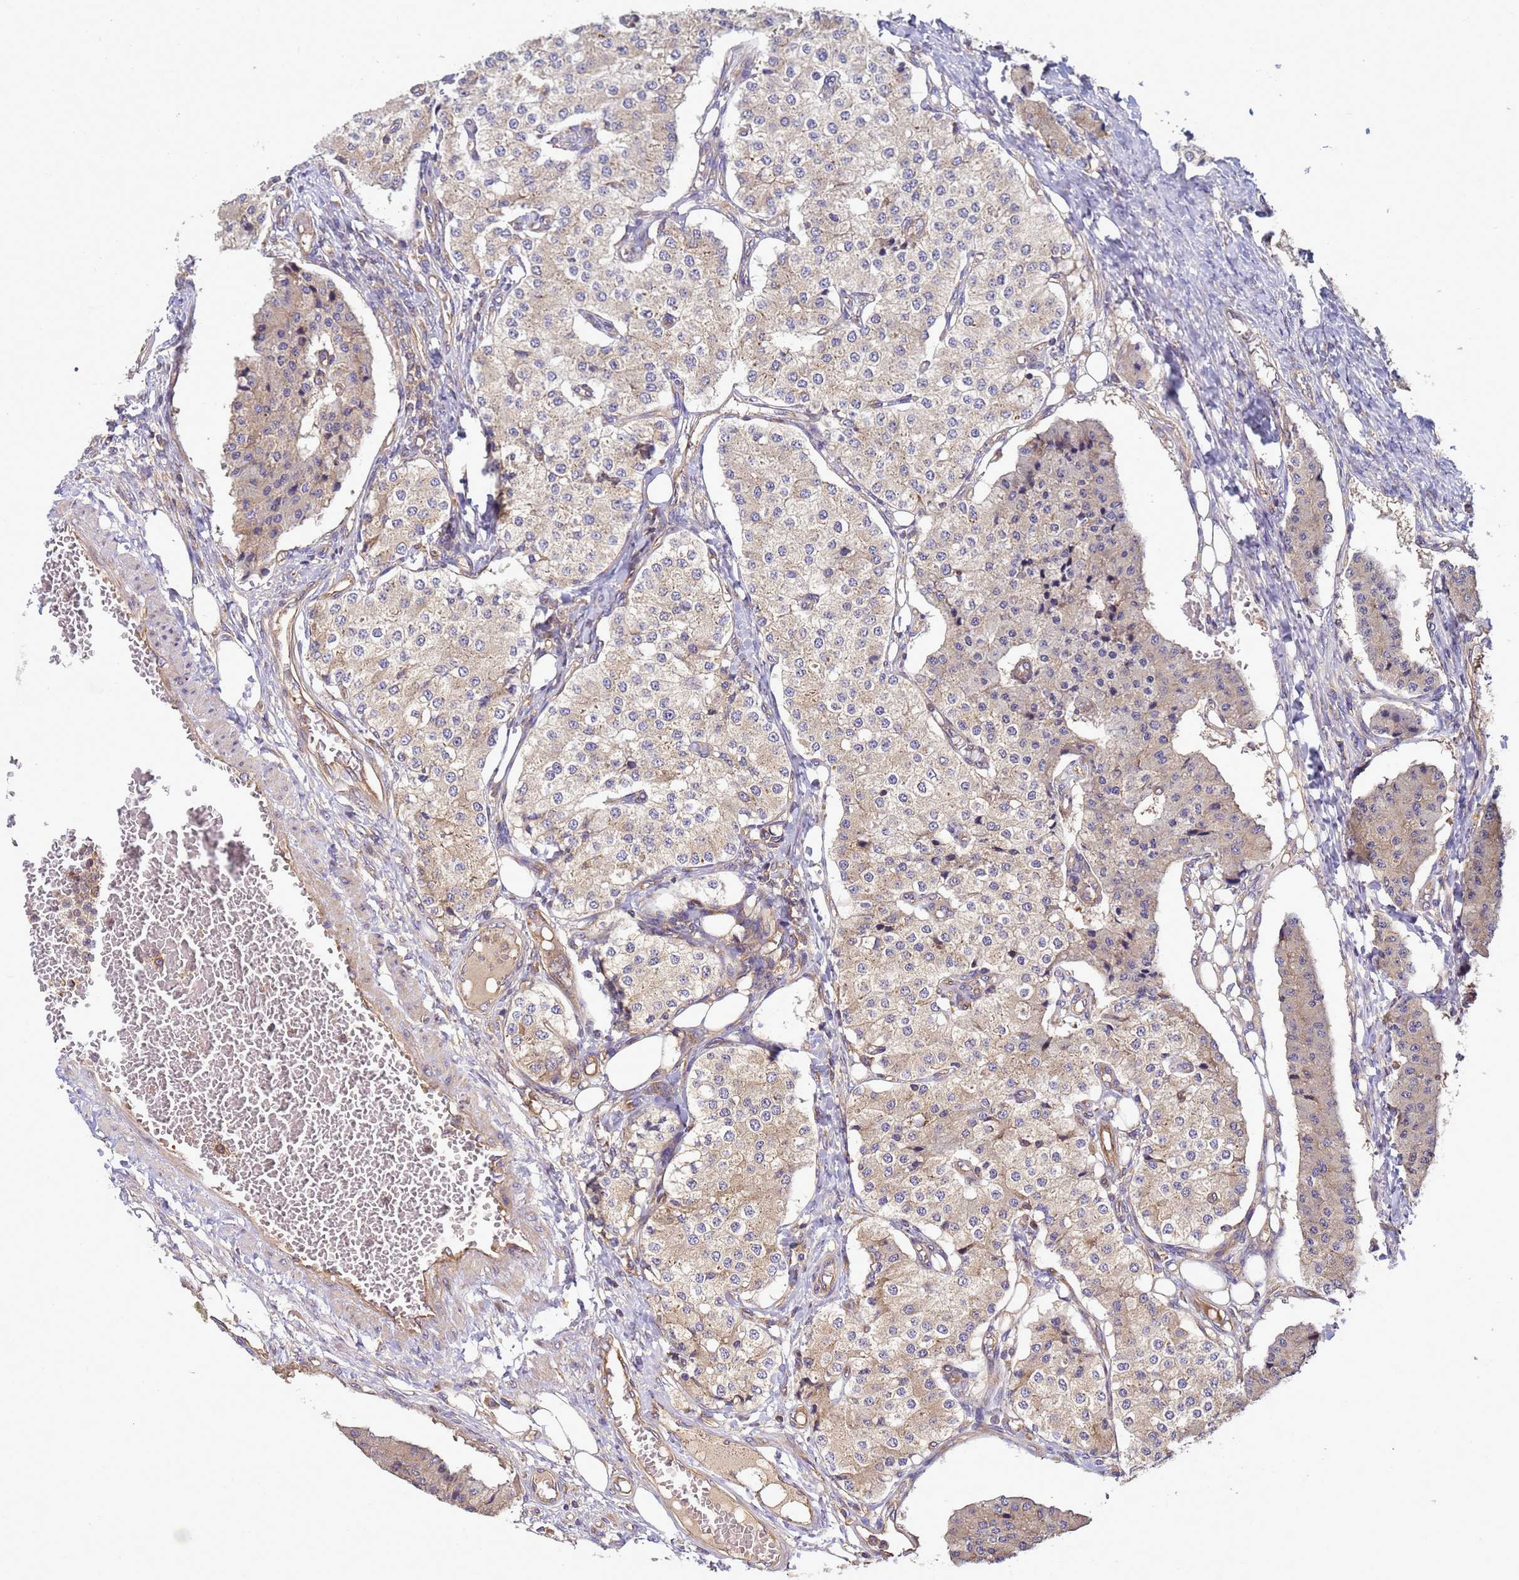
{"staining": {"intensity": "weak", "quantity": "25%-75%", "location": "cytoplasmic/membranous"}, "tissue": "carcinoid", "cell_type": "Tumor cells", "image_type": "cancer", "snomed": [{"axis": "morphology", "description": "Carcinoid, malignant, NOS"}, {"axis": "topography", "description": "Colon"}], "caption": "Immunohistochemistry (IHC) micrograph of neoplastic tissue: carcinoid stained using IHC shows low levels of weak protein expression localized specifically in the cytoplasmic/membranous of tumor cells, appearing as a cytoplasmic/membranous brown color.", "gene": "BECN1", "patient": {"sex": "female", "age": 52}}